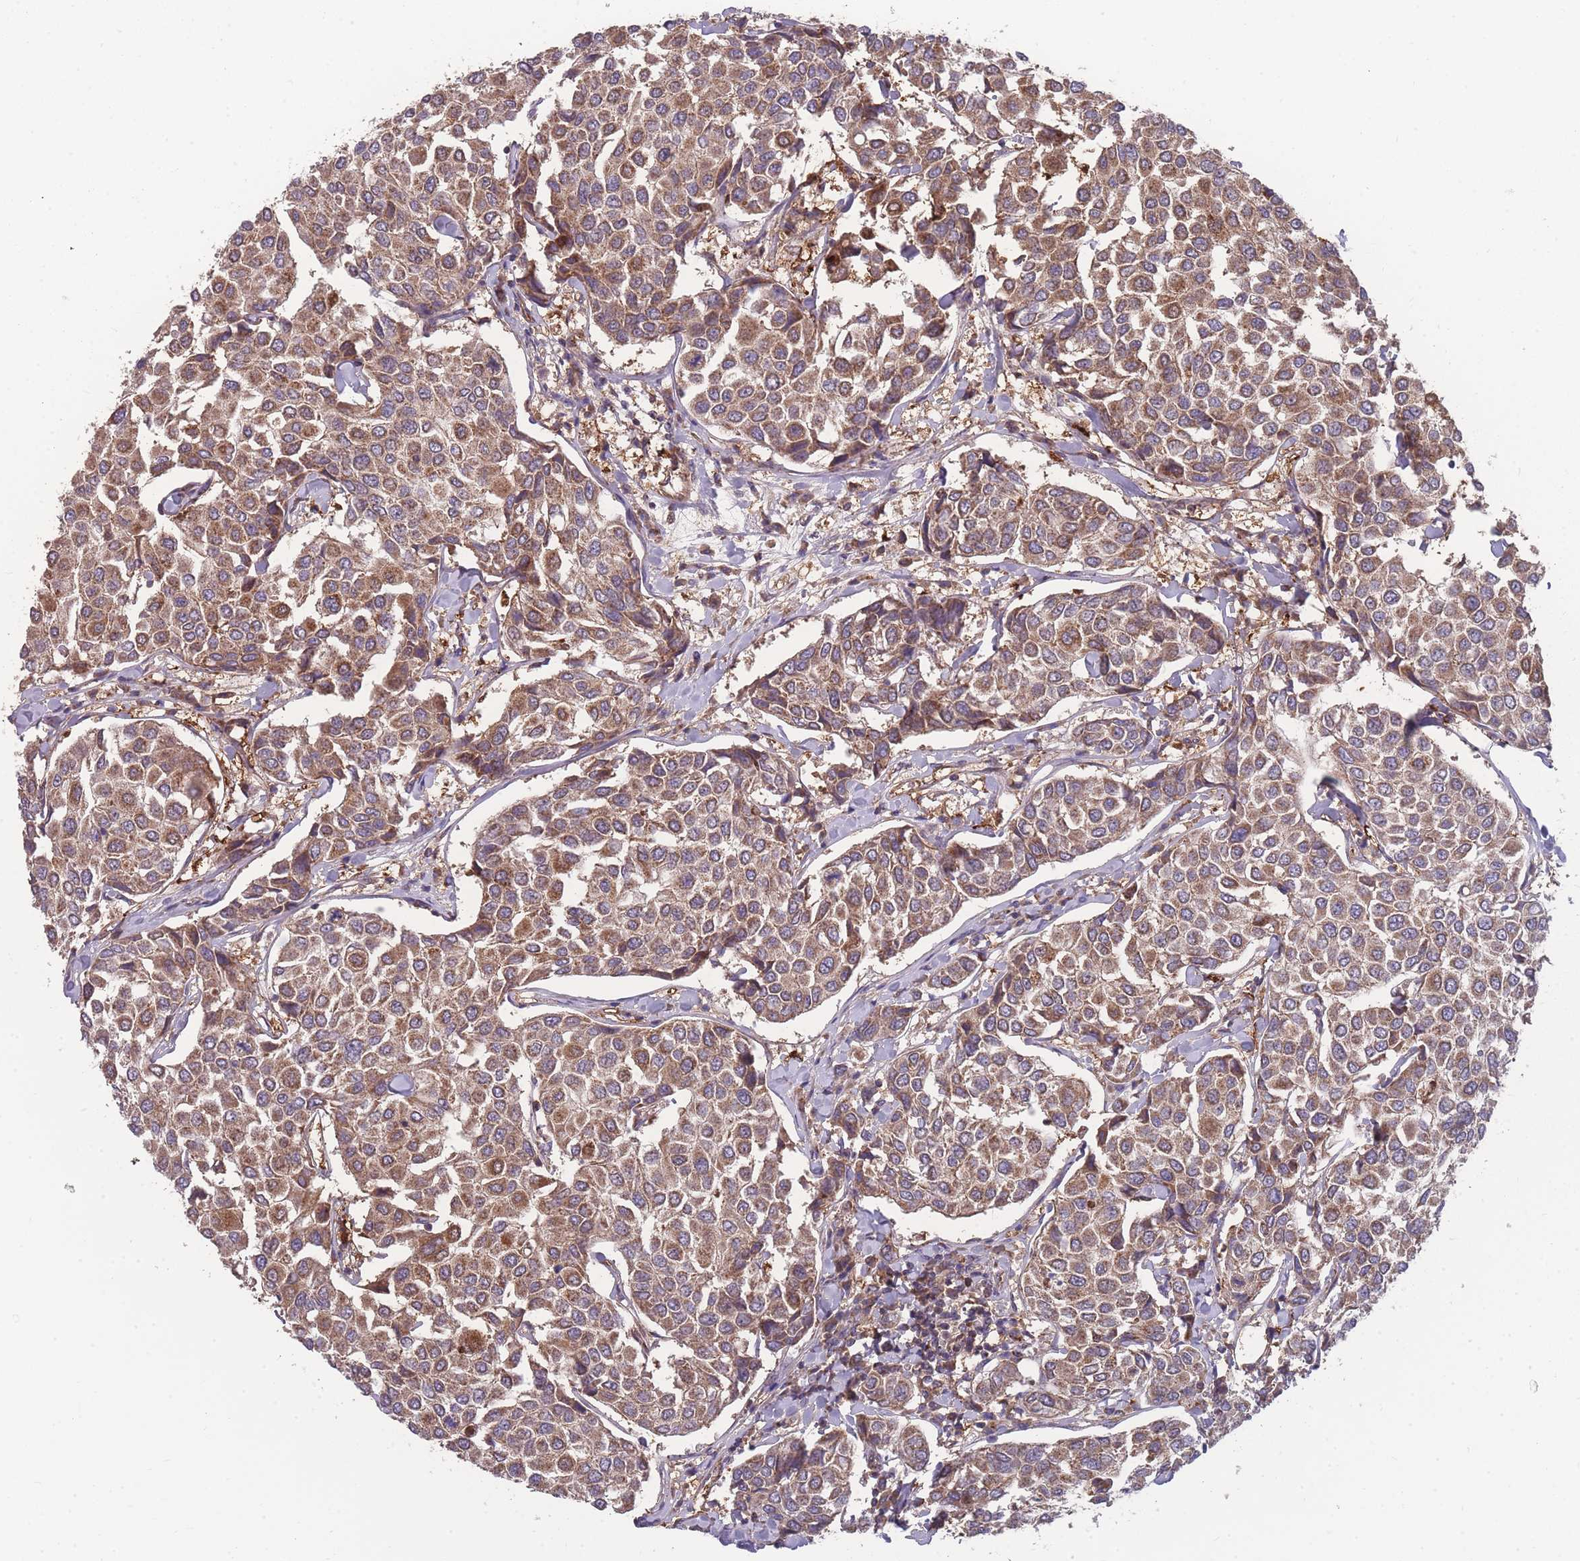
{"staining": {"intensity": "moderate", "quantity": ">75%", "location": "cytoplasmic/membranous"}, "tissue": "breast cancer", "cell_type": "Tumor cells", "image_type": "cancer", "snomed": [{"axis": "morphology", "description": "Duct carcinoma"}, {"axis": "topography", "description": "Breast"}], "caption": "Brown immunohistochemical staining in human intraductal carcinoma (breast) demonstrates moderate cytoplasmic/membranous staining in about >75% of tumor cells.", "gene": "SLC35B4", "patient": {"sex": "female", "age": 55}}